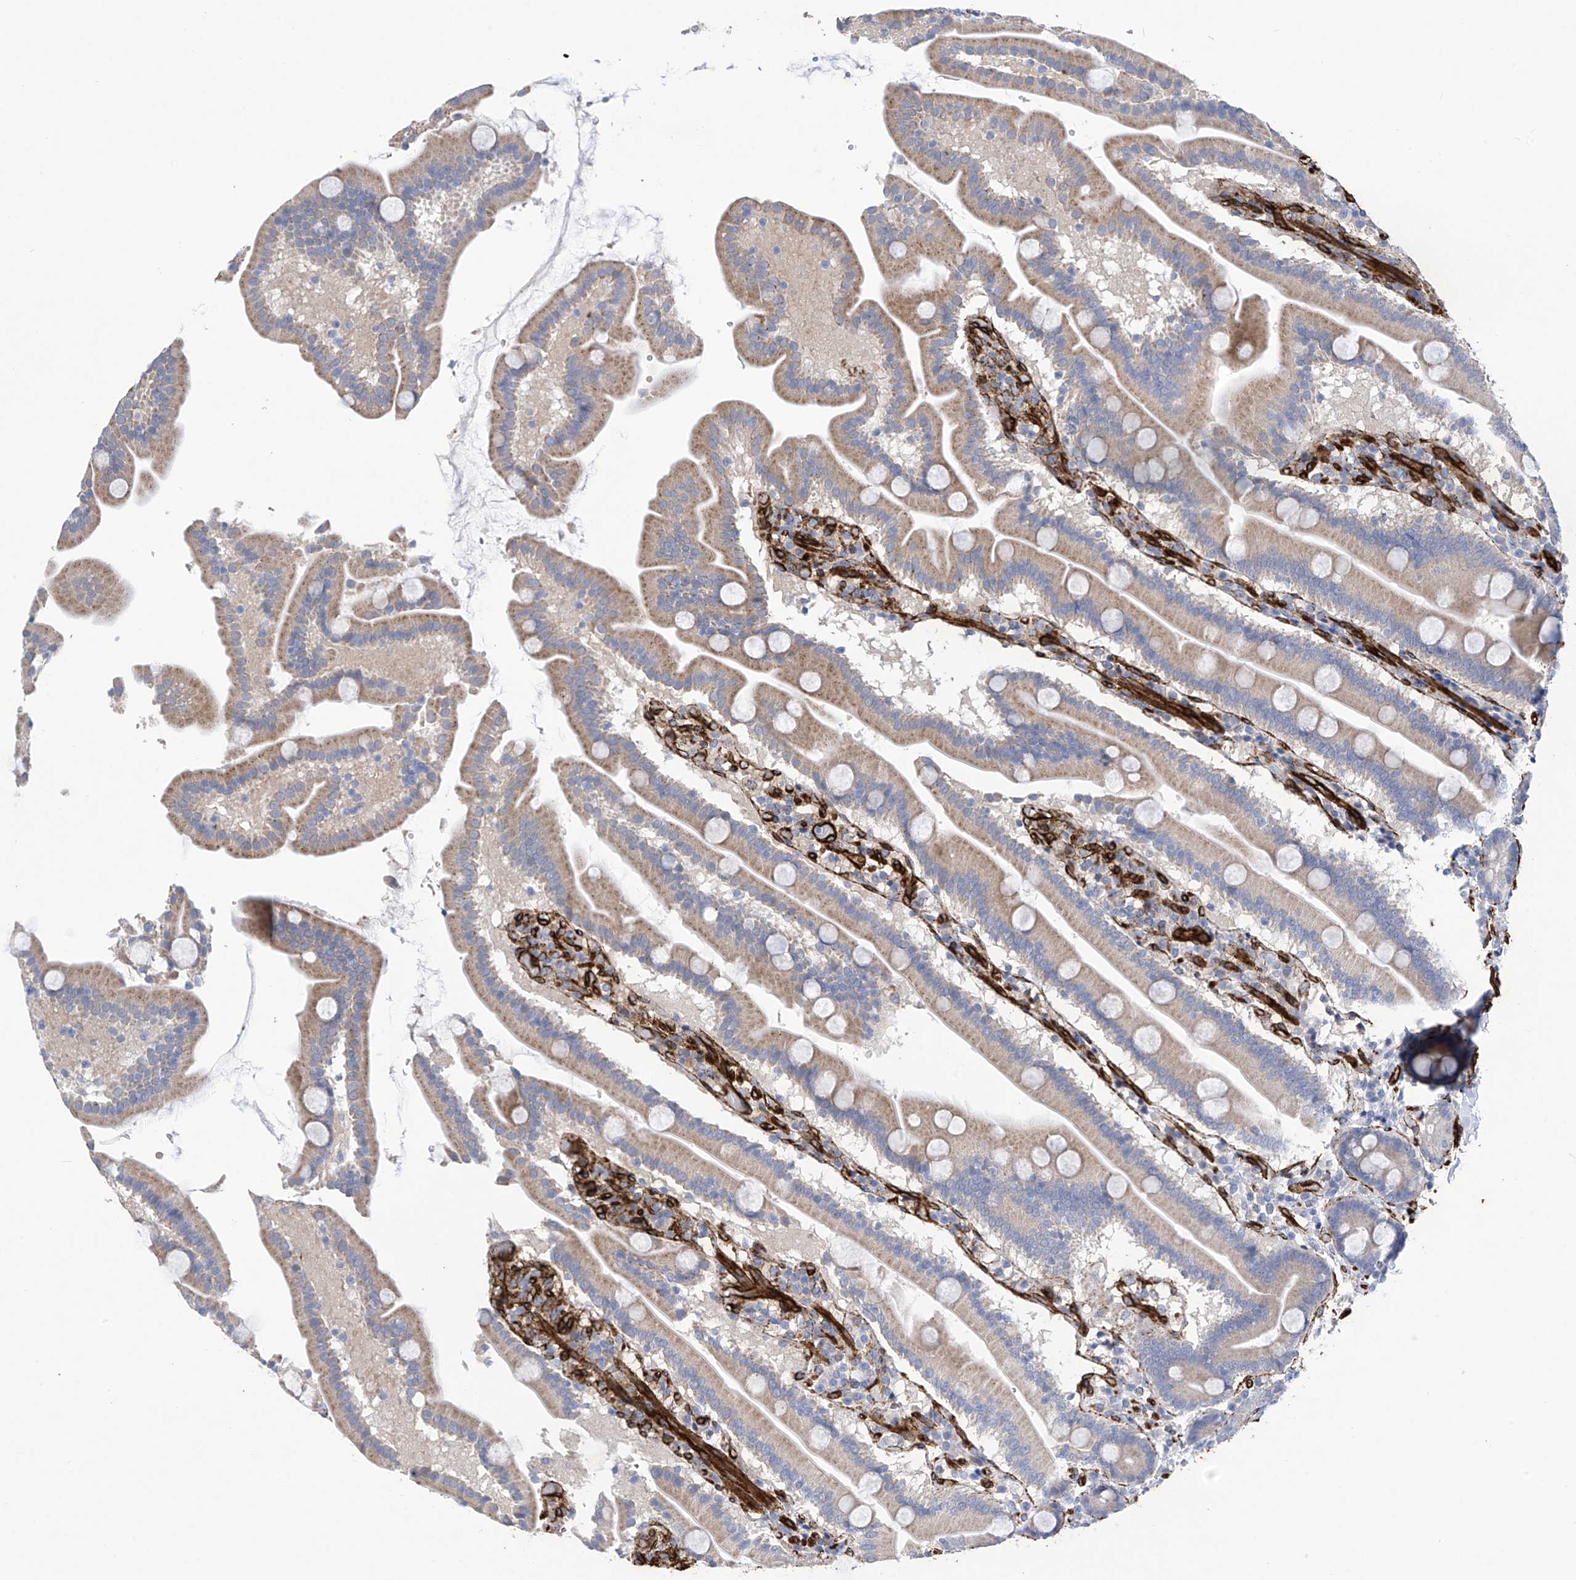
{"staining": {"intensity": "weak", "quantity": ">75%", "location": "cytoplasmic/membranous"}, "tissue": "duodenum", "cell_type": "Glandular cells", "image_type": "normal", "snomed": [{"axis": "morphology", "description": "Normal tissue, NOS"}, {"axis": "topography", "description": "Duodenum"}], "caption": "IHC of unremarkable human duodenum exhibits low levels of weak cytoplasmic/membranous staining in approximately >75% of glandular cells.", "gene": "UBTD1", "patient": {"sex": "male", "age": 55}}